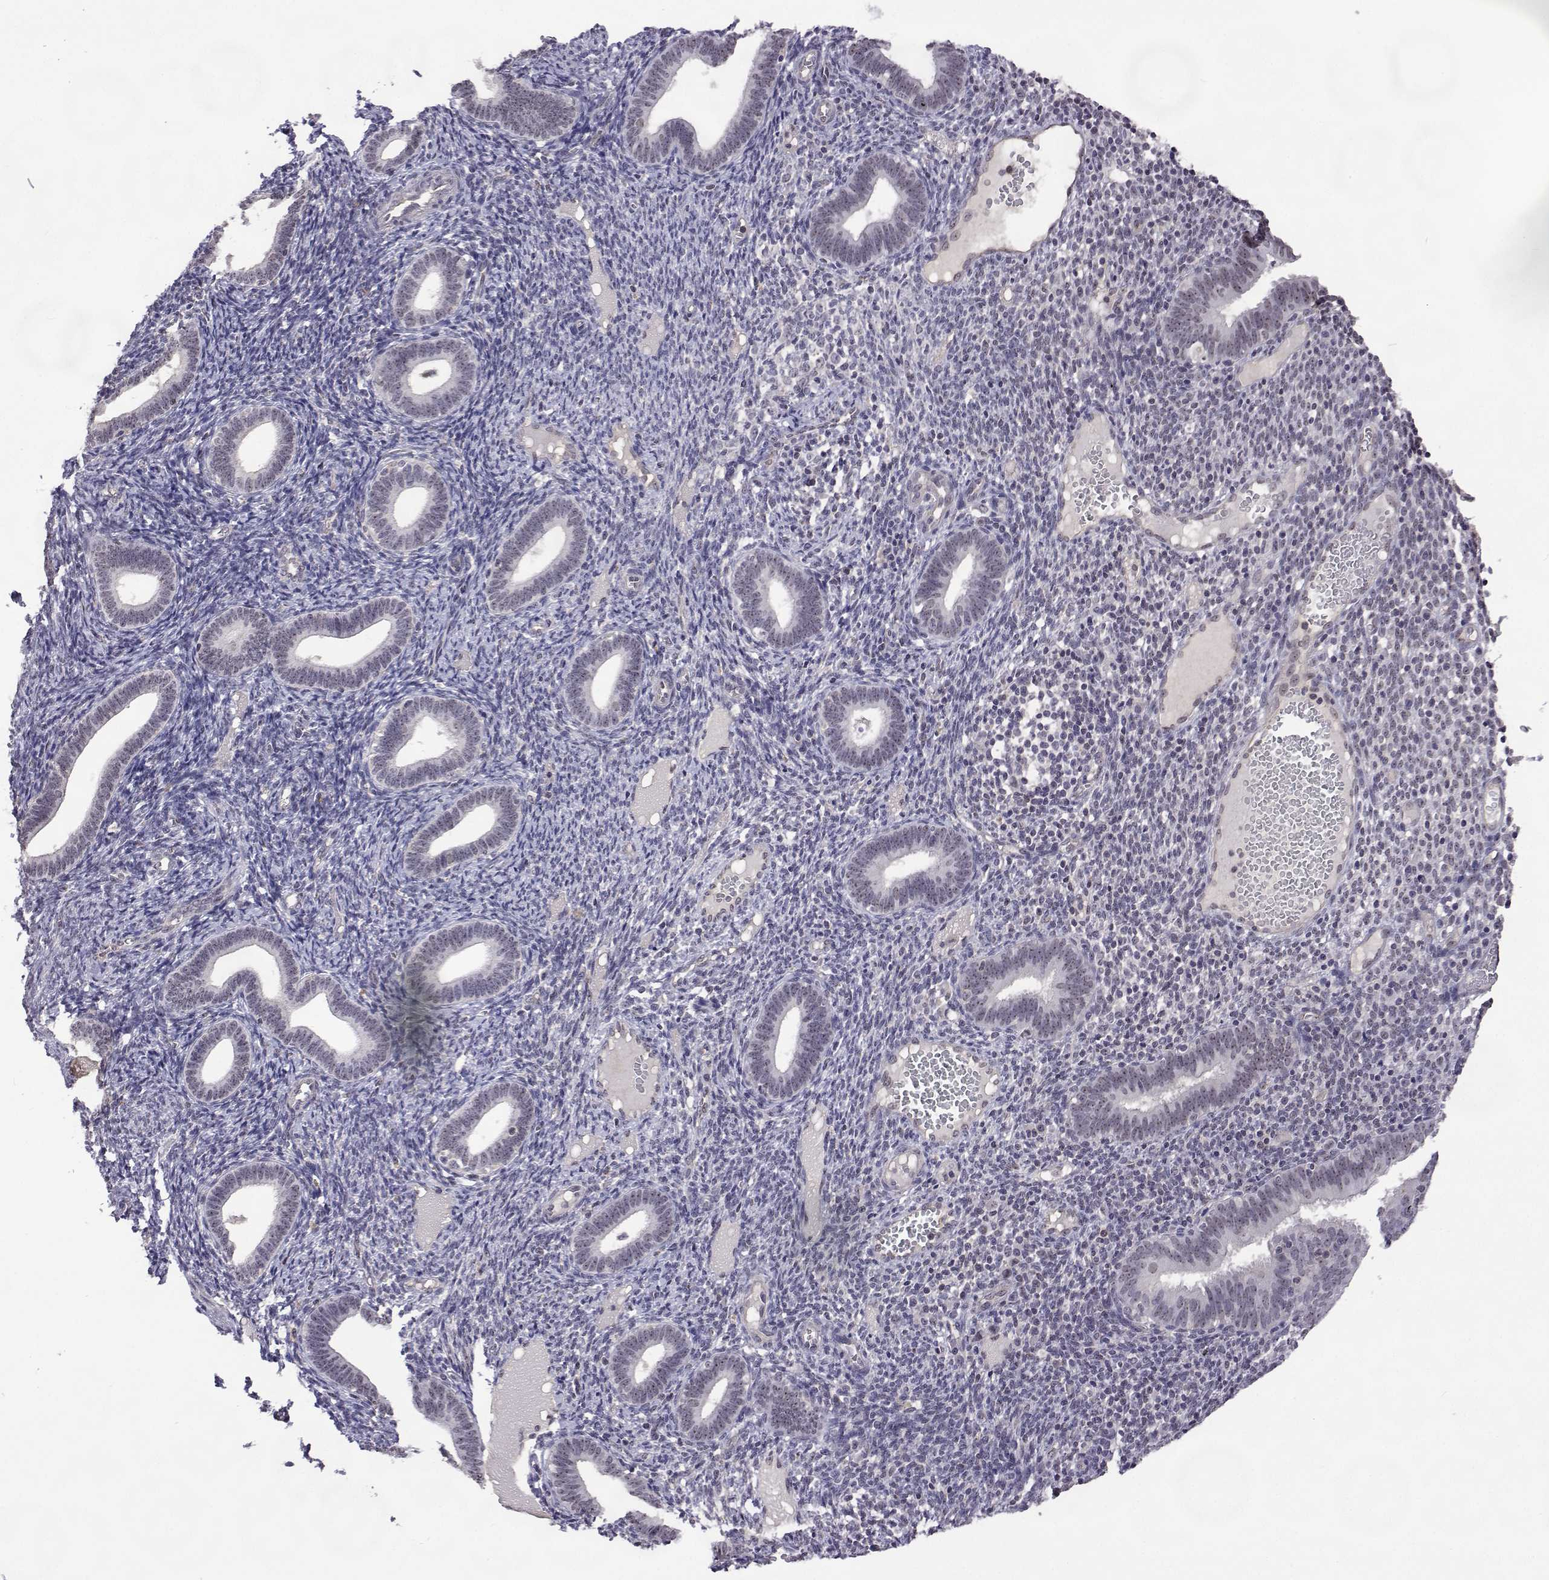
{"staining": {"intensity": "negative", "quantity": "none", "location": "none"}, "tissue": "endometrium", "cell_type": "Cells in endometrial stroma", "image_type": "normal", "snomed": [{"axis": "morphology", "description": "Normal tissue, NOS"}, {"axis": "topography", "description": "Endometrium"}], "caption": "High power microscopy micrograph of an IHC micrograph of normal endometrium, revealing no significant staining in cells in endometrial stroma. The staining is performed using DAB brown chromogen with nuclei counter-stained in using hematoxylin.", "gene": "NHP2", "patient": {"sex": "female", "age": 41}}